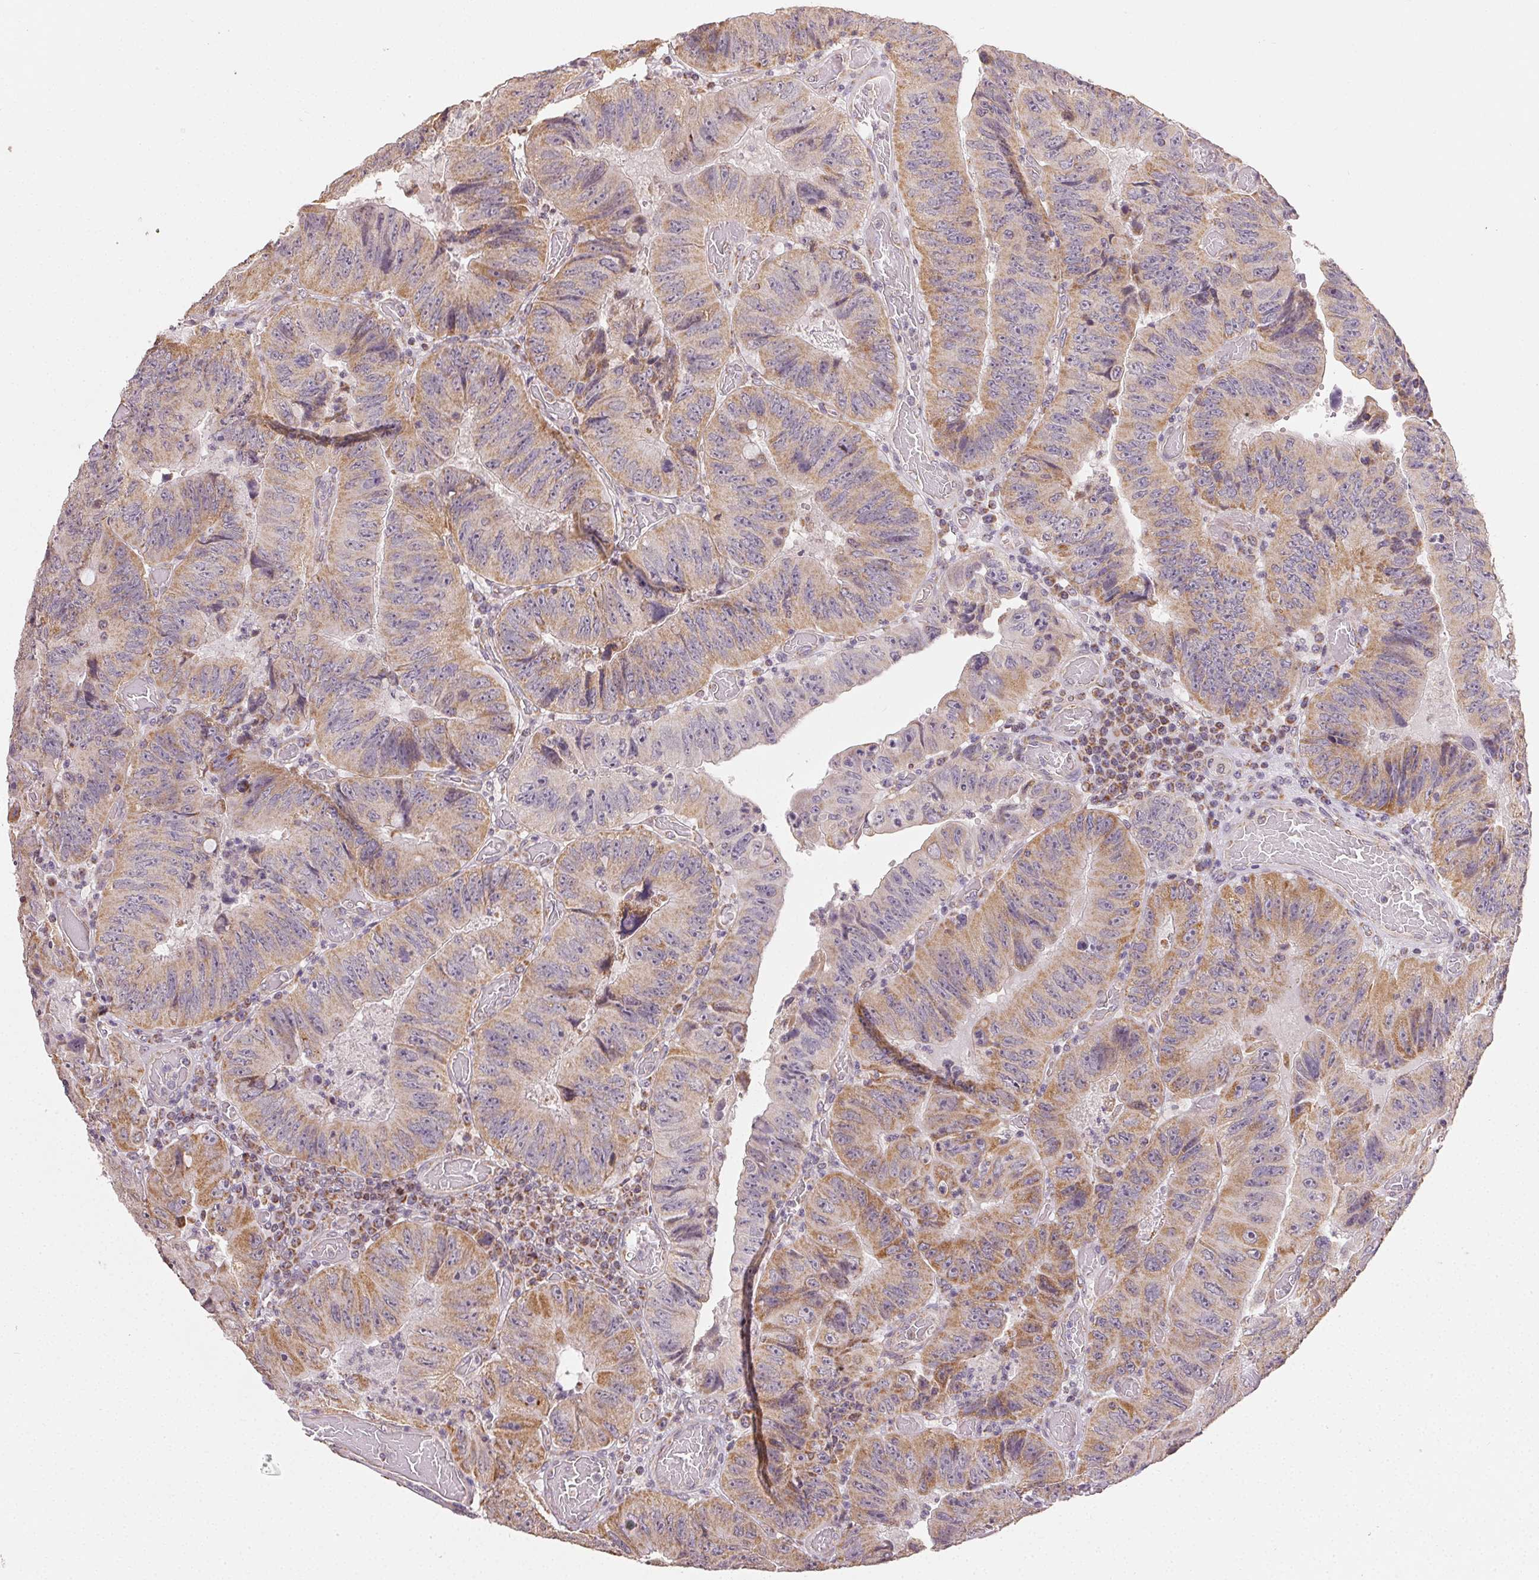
{"staining": {"intensity": "moderate", "quantity": ">75%", "location": "cytoplasmic/membranous"}, "tissue": "colorectal cancer", "cell_type": "Tumor cells", "image_type": "cancer", "snomed": [{"axis": "morphology", "description": "Adenocarcinoma, NOS"}, {"axis": "topography", "description": "Colon"}], "caption": "This photomicrograph displays colorectal adenocarcinoma stained with immunohistochemistry to label a protein in brown. The cytoplasmic/membranous of tumor cells show moderate positivity for the protein. Nuclei are counter-stained blue.", "gene": "CLASP1", "patient": {"sex": "female", "age": 84}}